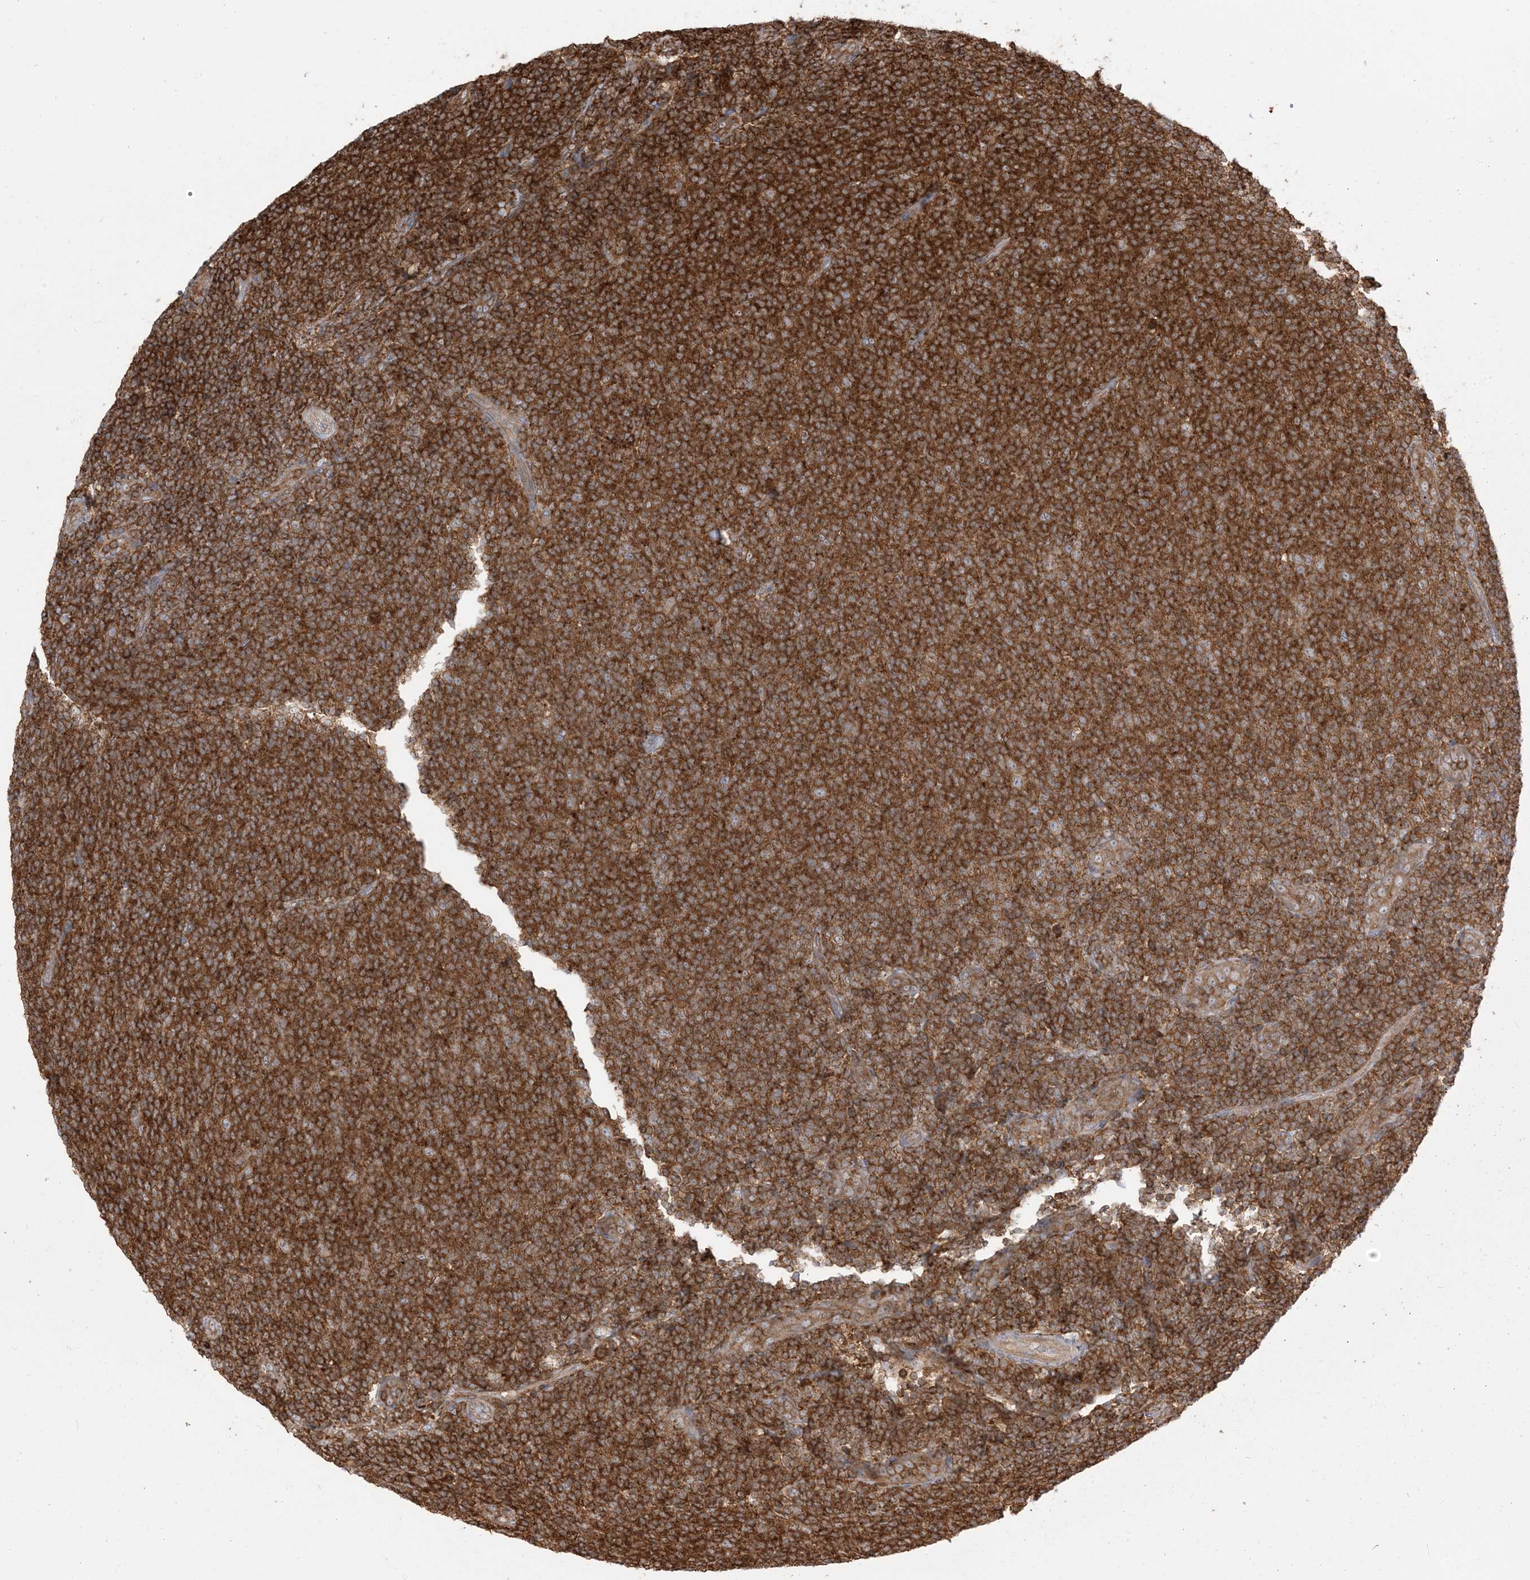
{"staining": {"intensity": "strong", "quantity": ">75%", "location": "cytoplasmic/membranous"}, "tissue": "lymphoma", "cell_type": "Tumor cells", "image_type": "cancer", "snomed": [{"axis": "morphology", "description": "Malignant lymphoma, non-Hodgkin's type, Low grade"}, {"axis": "topography", "description": "Lymph node"}], "caption": "Strong cytoplasmic/membranous staining is appreciated in approximately >75% of tumor cells in malignant lymphoma, non-Hodgkin's type (low-grade).", "gene": "CAPZB", "patient": {"sex": "male", "age": 66}}